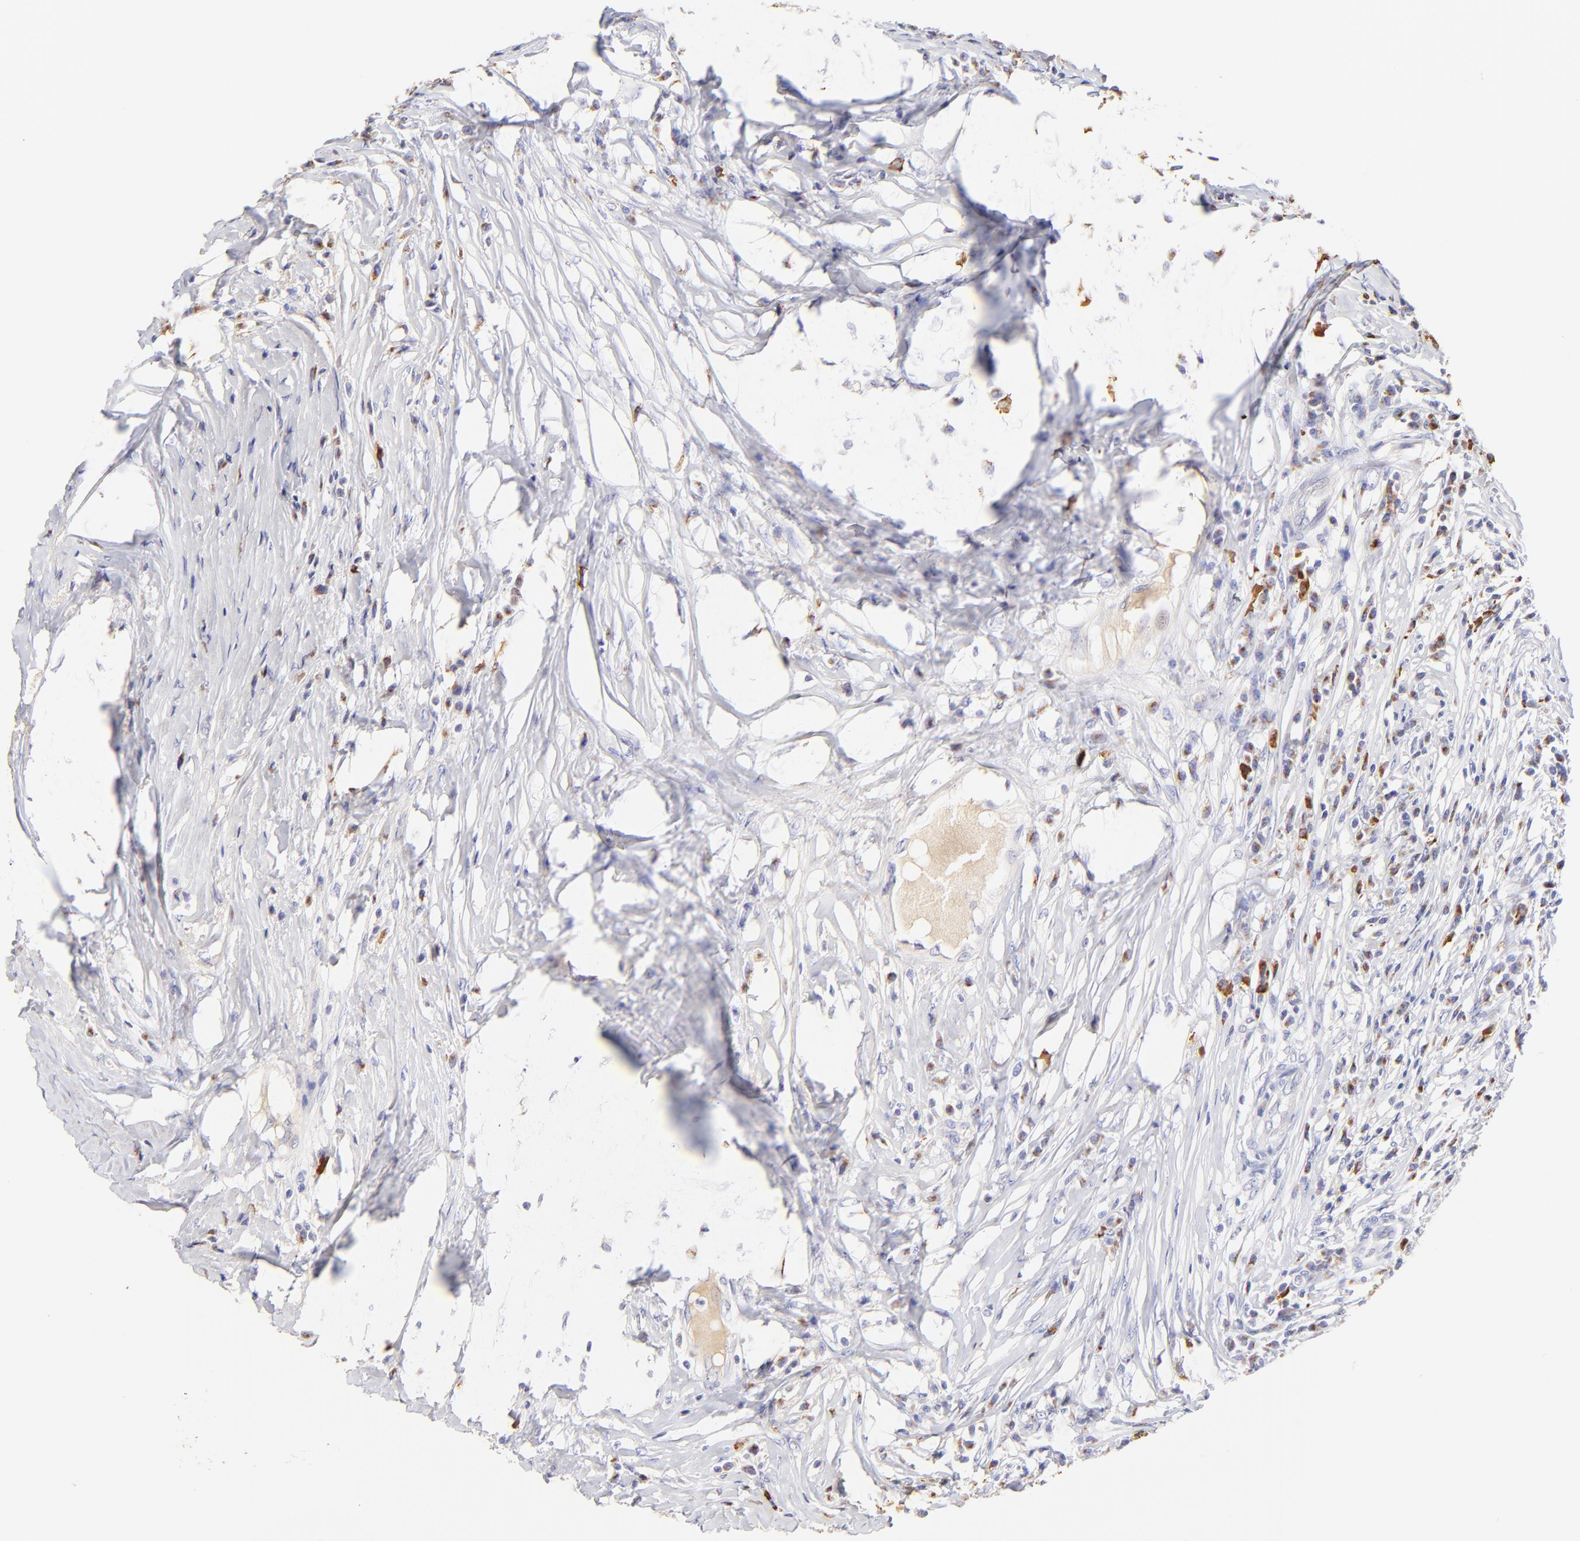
{"staining": {"intensity": "negative", "quantity": "none", "location": "none"}, "tissue": "head and neck cancer", "cell_type": "Tumor cells", "image_type": "cancer", "snomed": [{"axis": "morphology", "description": "Adenocarcinoma, NOS"}, {"axis": "topography", "description": "Salivary gland"}, {"axis": "topography", "description": "Head-Neck"}], "caption": "This is an immunohistochemistry (IHC) micrograph of human adenocarcinoma (head and neck). There is no expression in tumor cells.", "gene": "ASB9", "patient": {"sex": "female", "age": 65}}